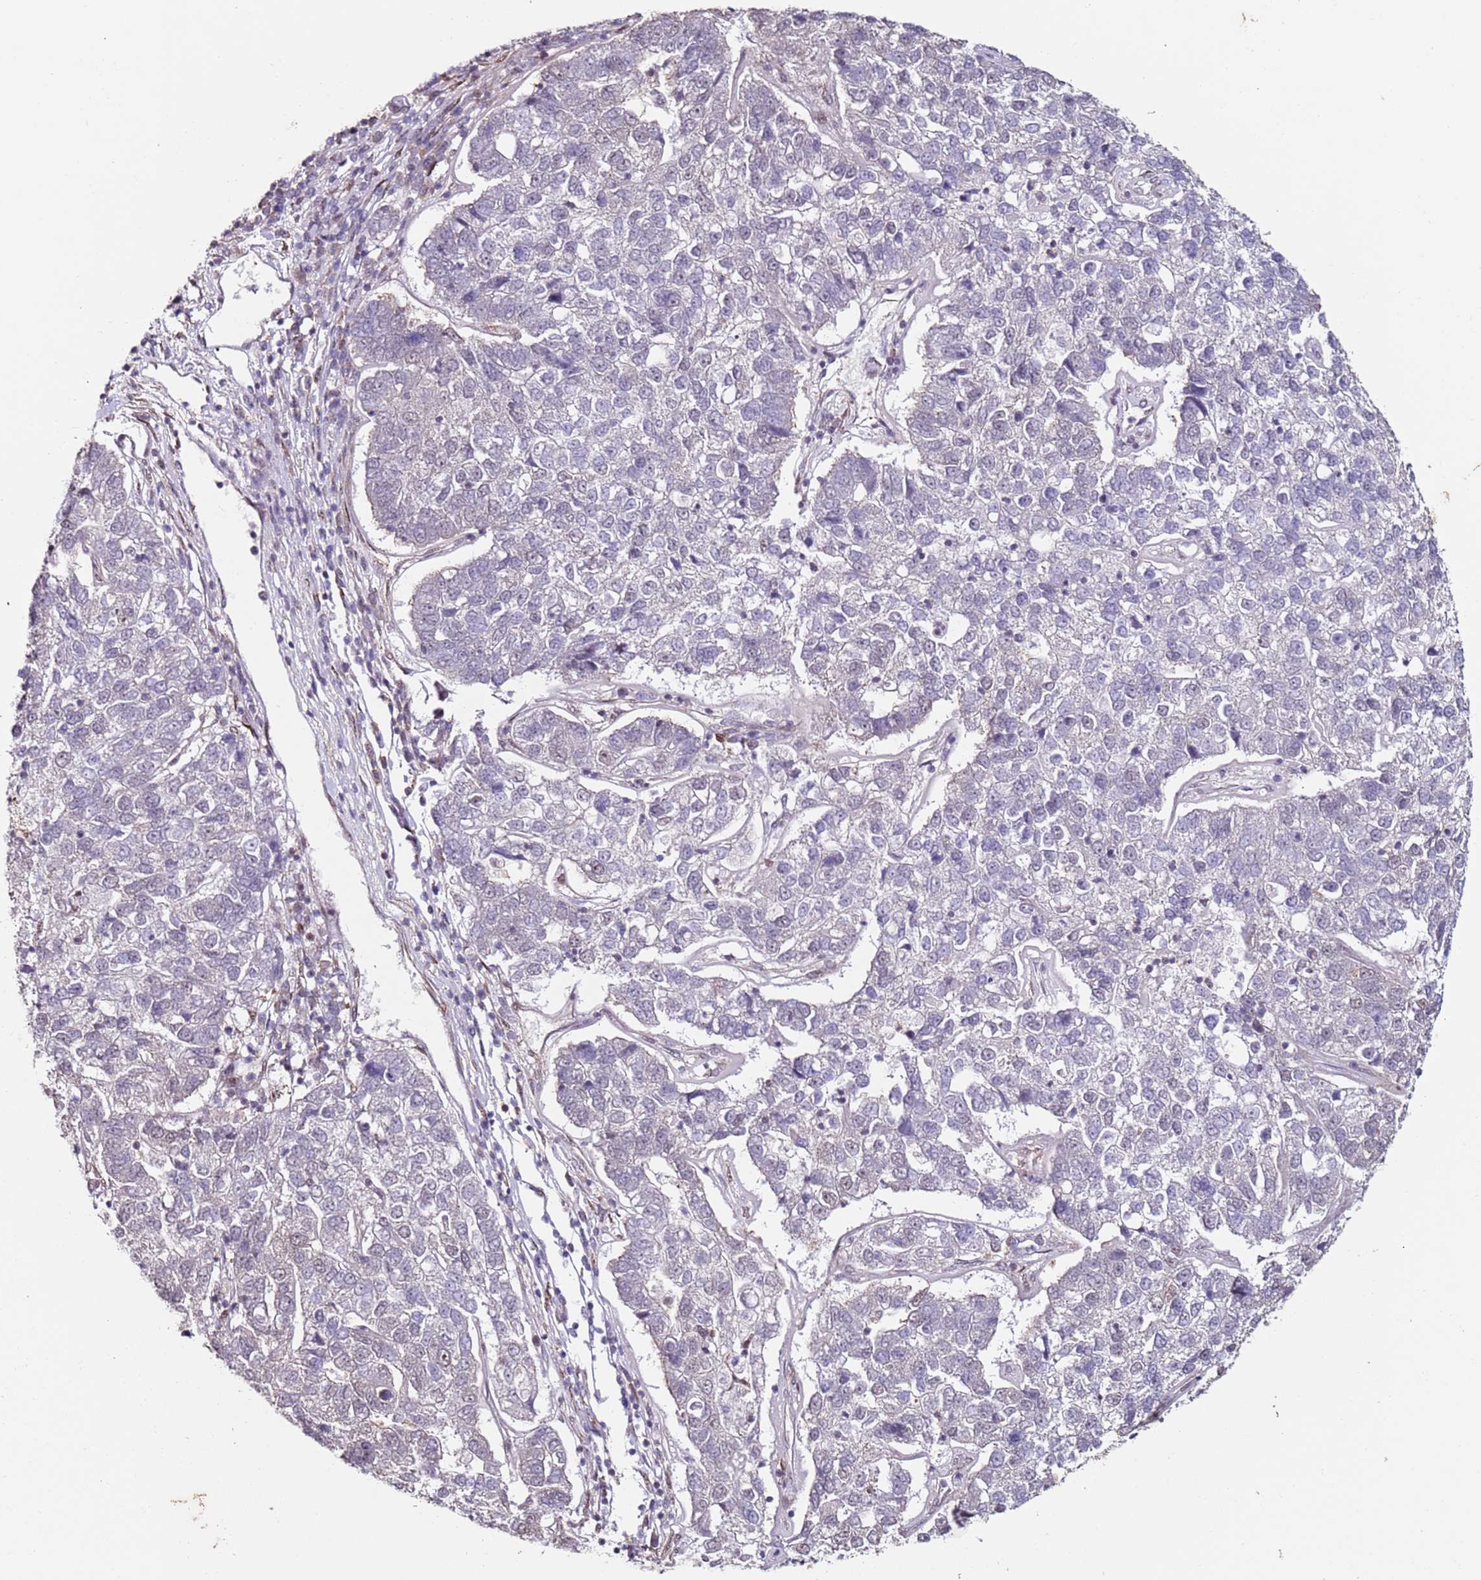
{"staining": {"intensity": "negative", "quantity": "none", "location": "none"}, "tissue": "pancreatic cancer", "cell_type": "Tumor cells", "image_type": "cancer", "snomed": [{"axis": "morphology", "description": "Adenocarcinoma, NOS"}, {"axis": "topography", "description": "Pancreas"}], "caption": "A photomicrograph of human pancreatic adenocarcinoma is negative for staining in tumor cells.", "gene": "PSMD4", "patient": {"sex": "female", "age": 61}}